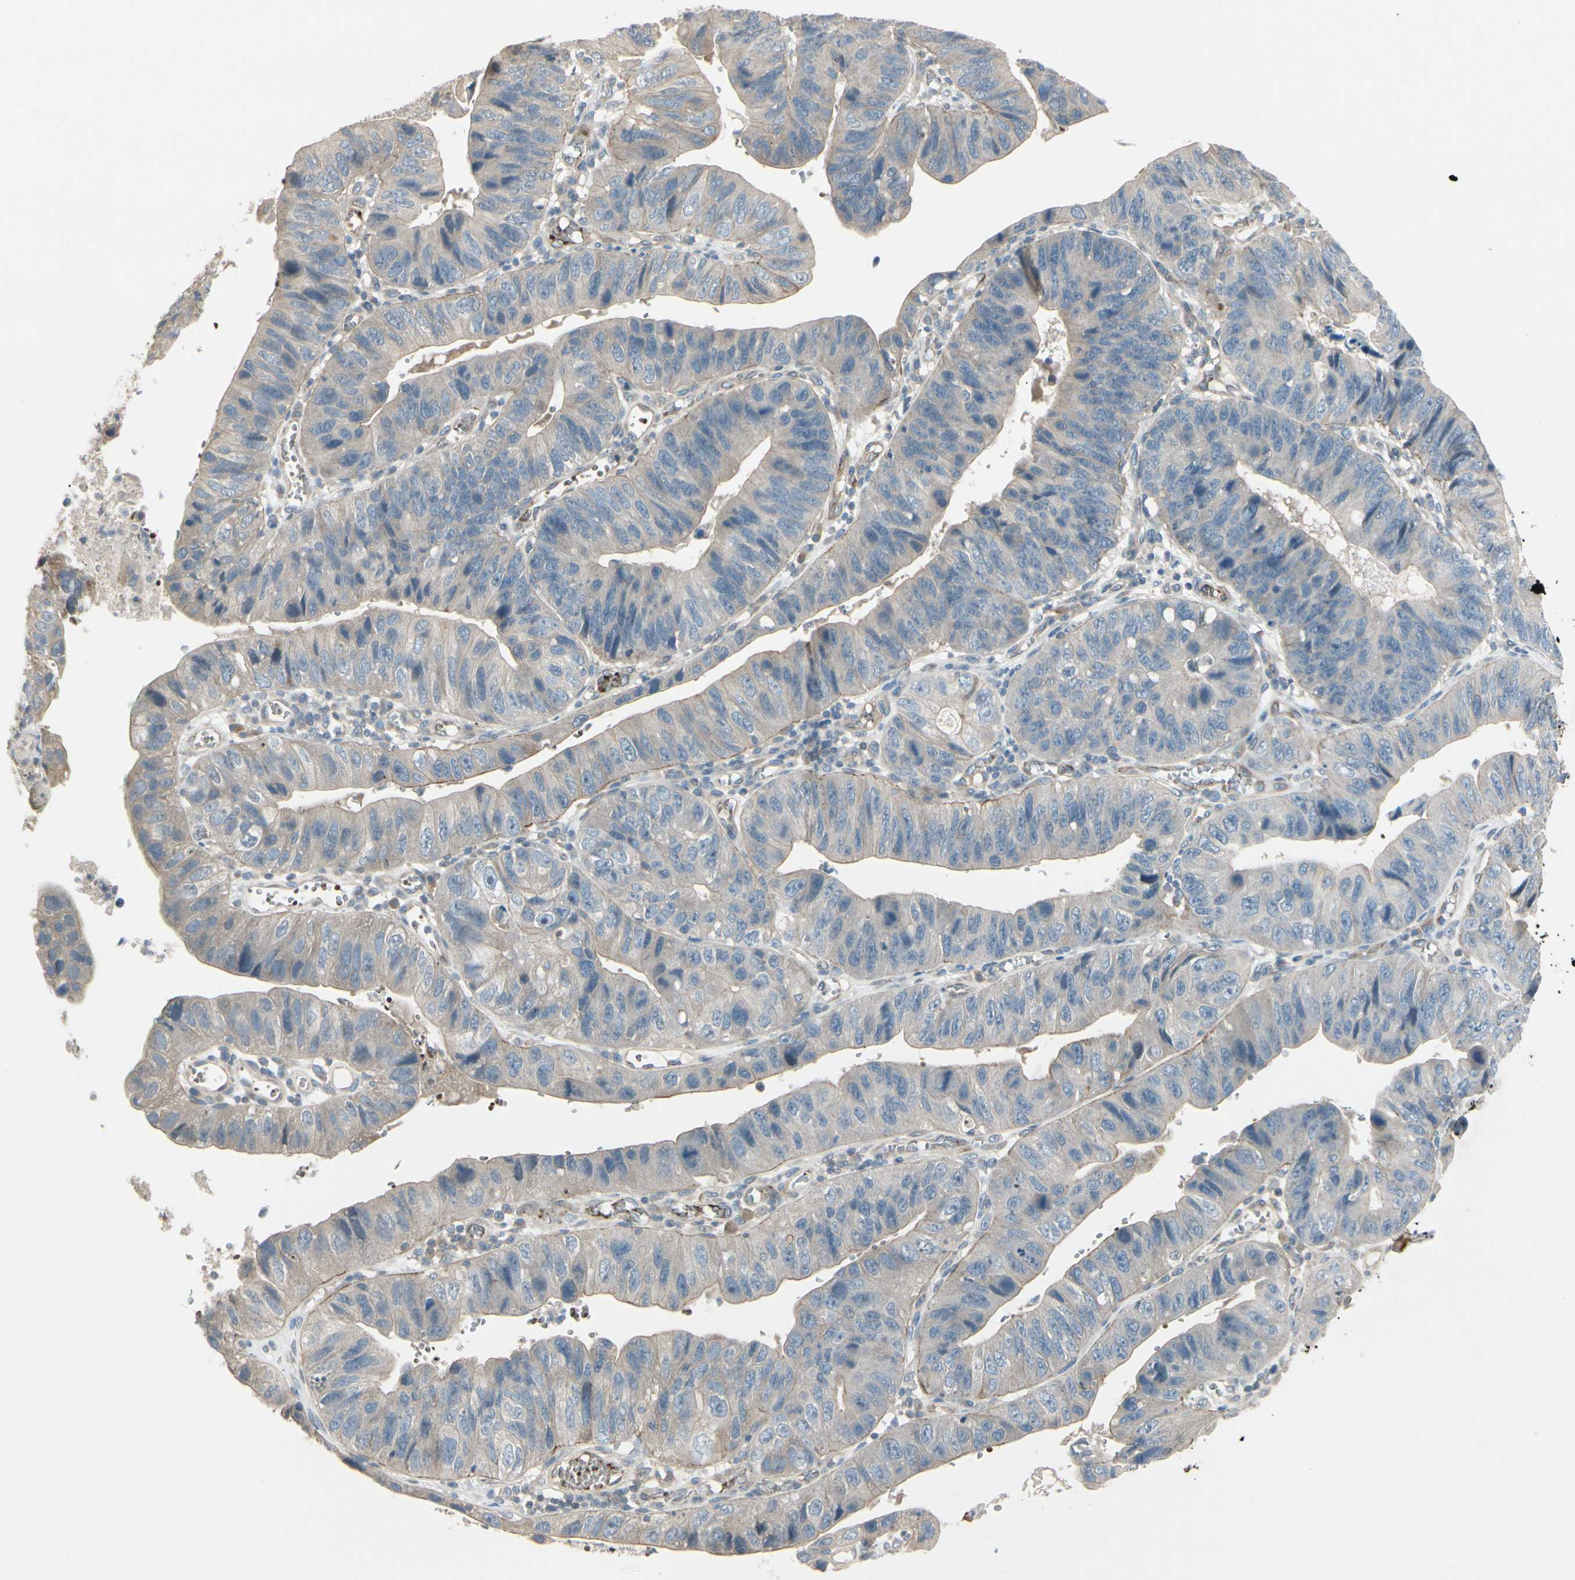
{"staining": {"intensity": "weak", "quantity": "<25%", "location": "cytoplasmic/membranous"}, "tissue": "stomach cancer", "cell_type": "Tumor cells", "image_type": "cancer", "snomed": [{"axis": "morphology", "description": "Adenocarcinoma, NOS"}, {"axis": "topography", "description": "Stomach"}], "caption": "Stomach cancer was stained to show a protein in brown. There is no significant expression in tumor cells.", "gene": "PPP3CB", "patient": {"sex": "male", "age": 59}}